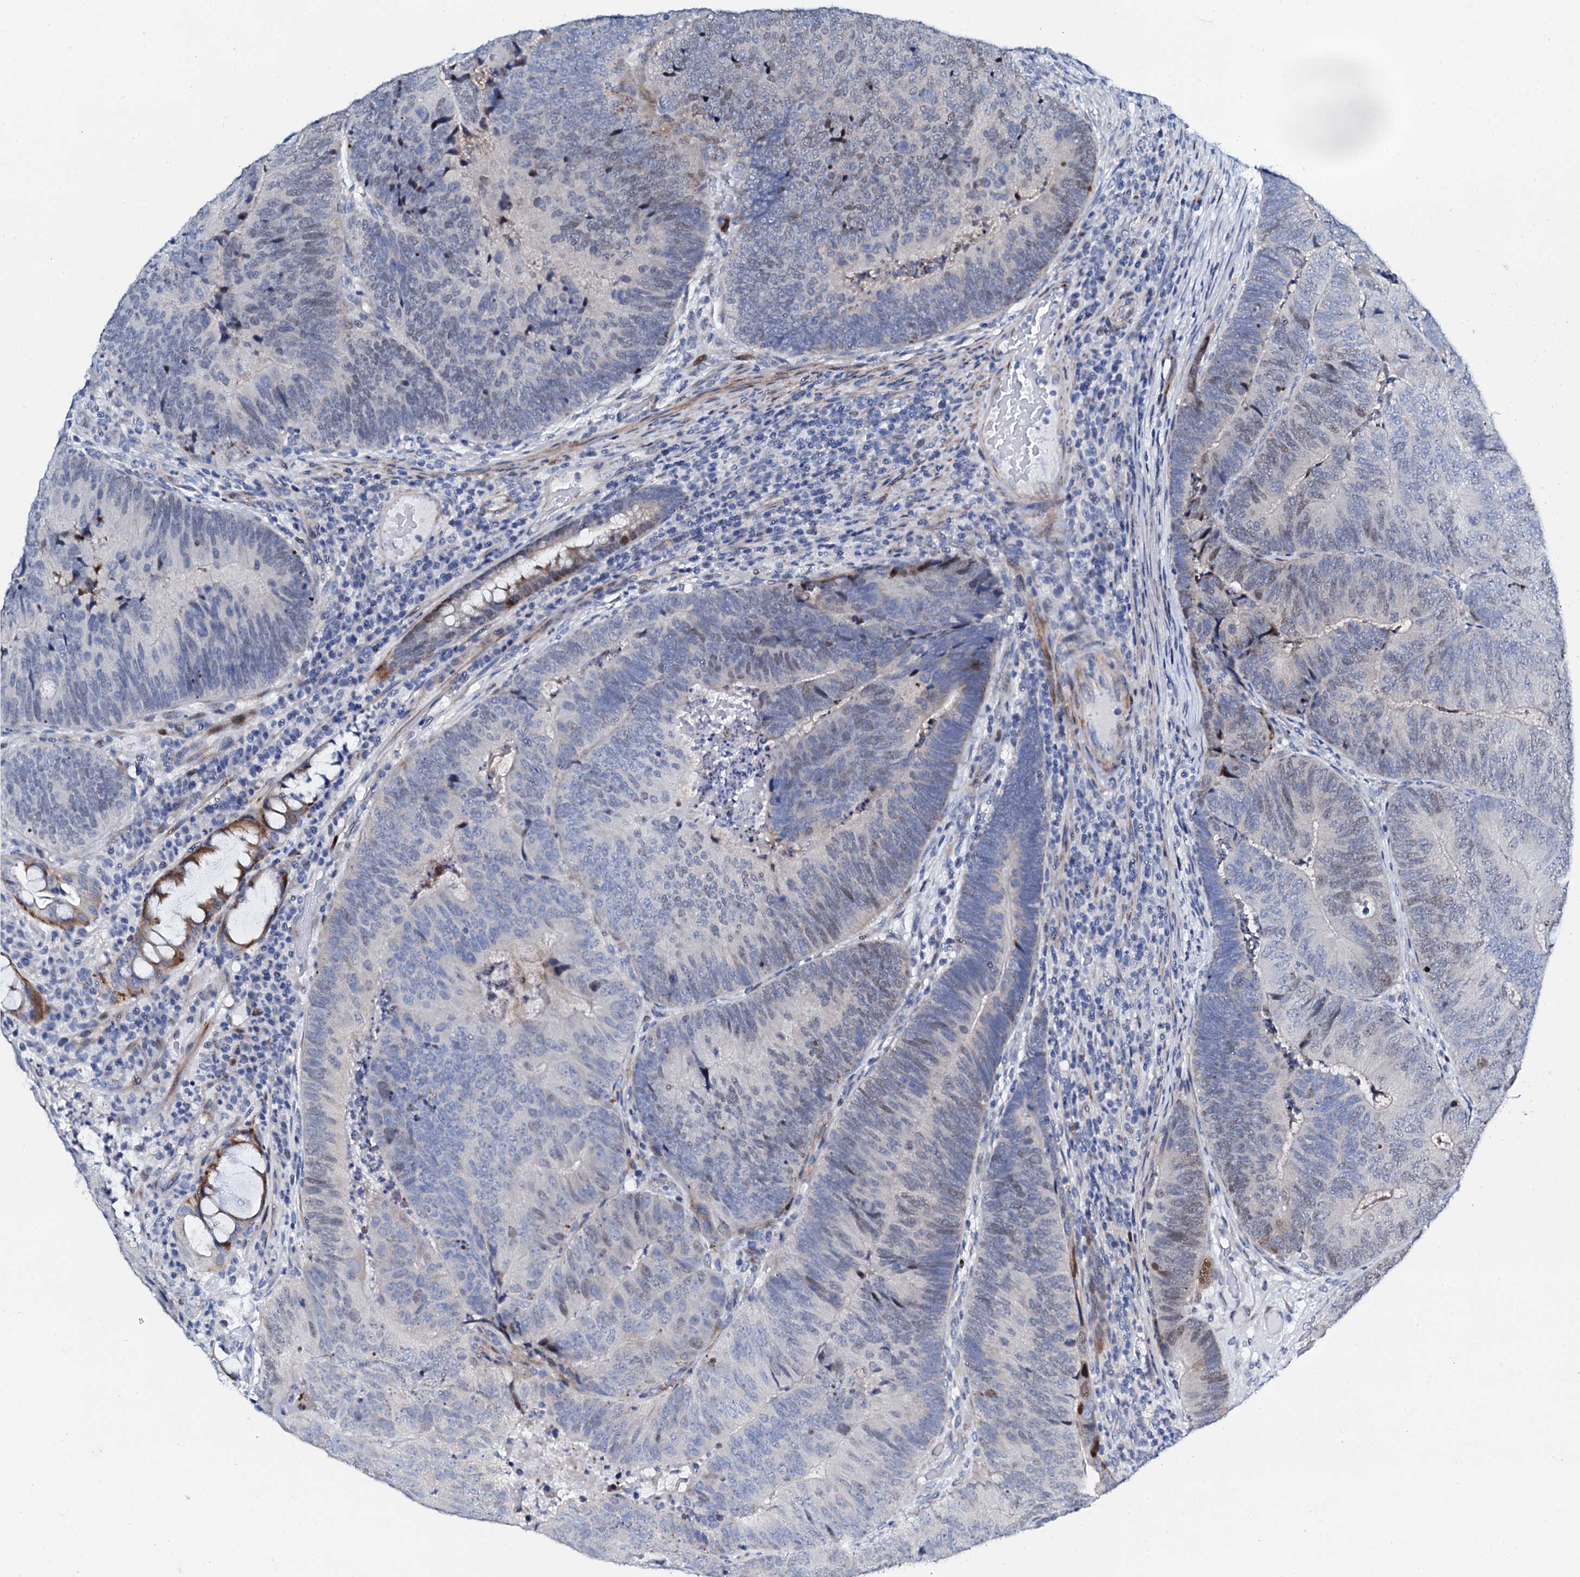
{"staining": {"intensity": "weak", "quantity": "<25%", "location": "nuclear"}, "tissue": "colorectal cancer", "cell_type": "Tumor cells", "image_type": "cancer", "snomed": [{"axis": "morphology", "description": "Adenocarcinoma, NOS"}, {"axis": "topography", "description": "Colon"}], "caption": "This is an immunohistochemistry (IHC) photomicrograph of human adenocarcinoma (colorectal). There is no positivity in tumor cells.", "gene": "NUDT13", "patient": {"sex": "female", "age": 67}}